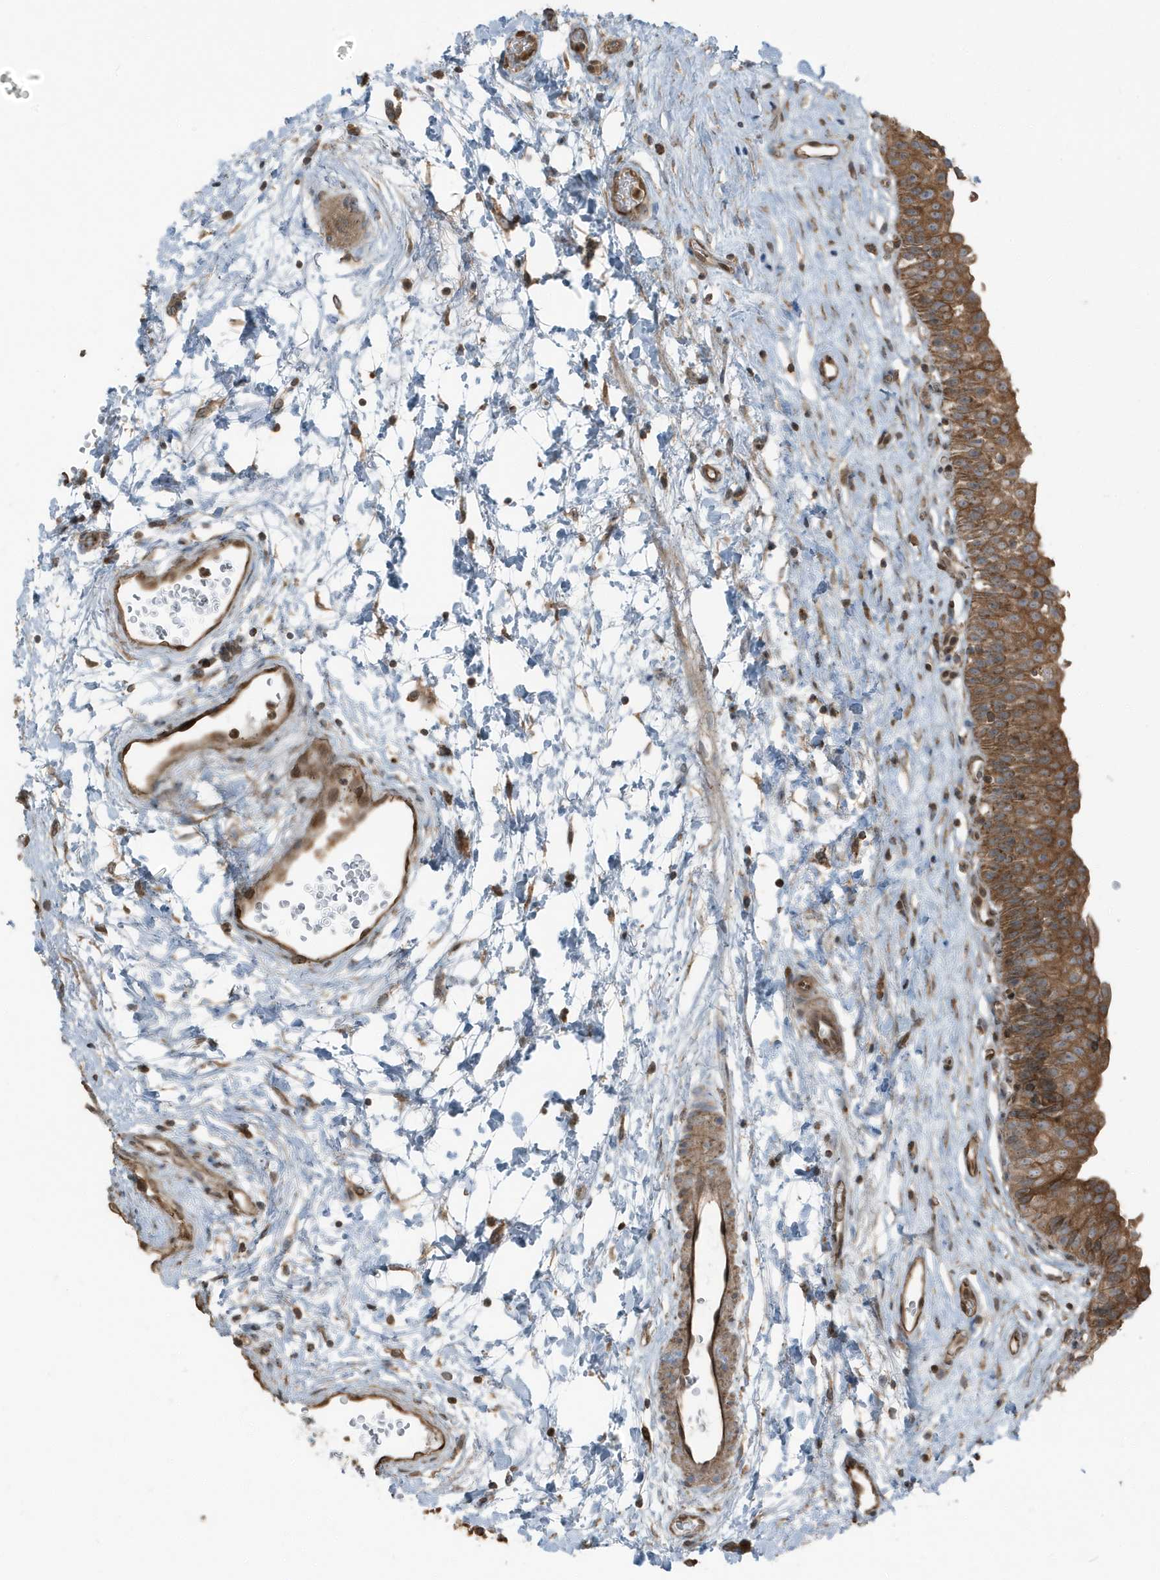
{"staining": {"intensity": "moderate", "quantity": ">75%", "location": "cytoplasmic/membranous"}, "tissue": "urinary bladder", "cell_type": "Urothelial cells", "image_type": "normal", "snomed": [{"axis": "morphology", "description": "Normal tissue, NOS"}, {"axis": "topography", "description": "Urinary bladder"}], "caption": "This photomicrograph exhibits unremarkable urinary bladder stained with IHC to label a protein in brown. The cytoplasmic/membranous of urothelial cells show moderate positivity for the protein. Nuclei are counter-stained blue.", "gene": "AZI2", "patient": {"sex": "male", "age": 51}}